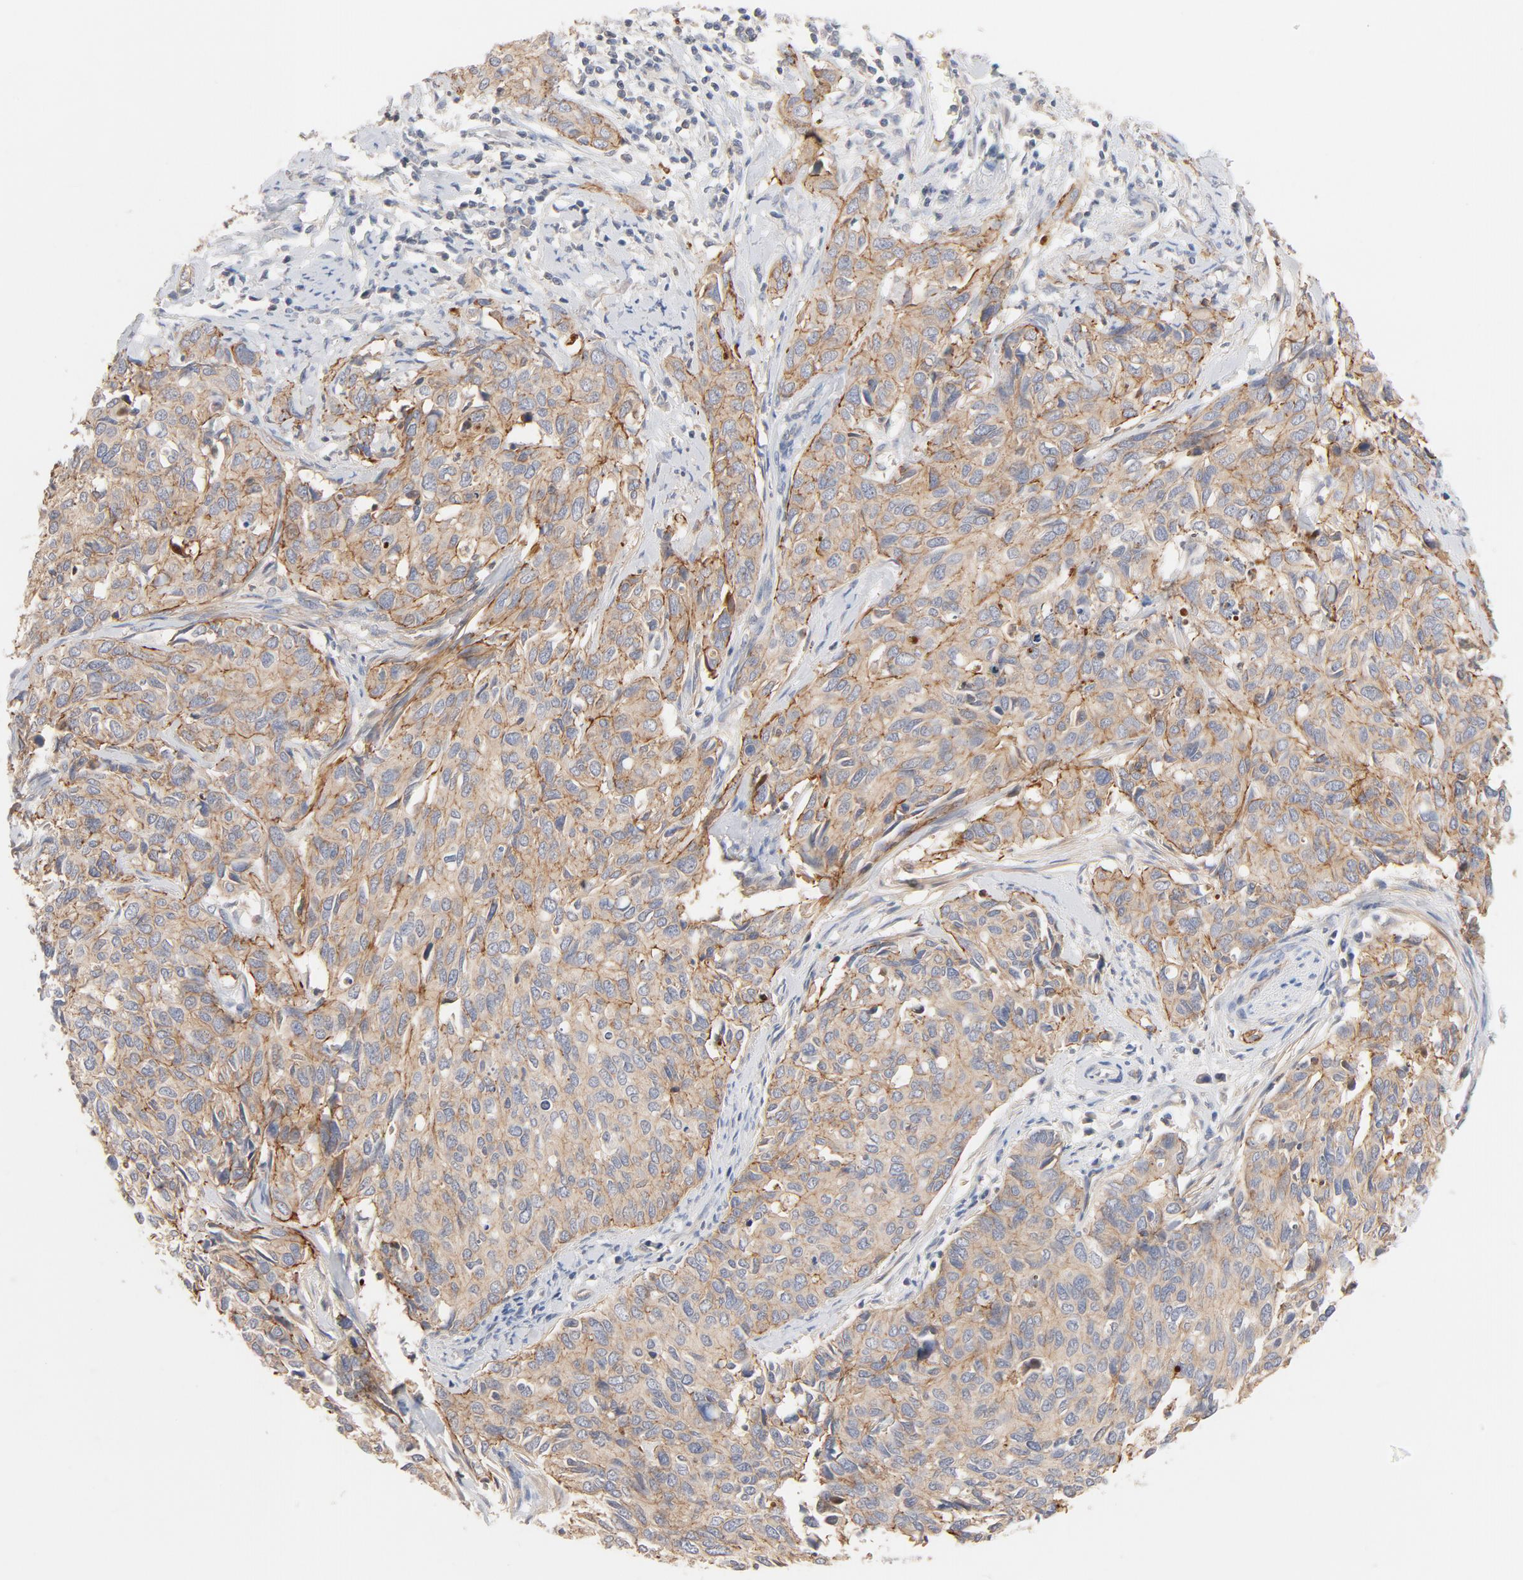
{"staining": {"intensity": "strong", "quantity": ">75%", "location": "cytoplasmic/membranous"}, "tissue": "cervical cancer", "cell_type": "Tumor cells", "image_type": "cancer", "snomed": [{"axis": "morphology", "description": "Squamous cell carcinoma, NOS"}, {"axis": "topography", "description": "Cervix"}], "caption": "Cervical cancer (squamous cell carcinoma) was stained to show a protein in brown. There is high levels of strong cytoplasmic/membranous staining in approximately >75% of tumor cells.", "gene": "STRN3", "patient": {"sex": "female", "age": 45}}